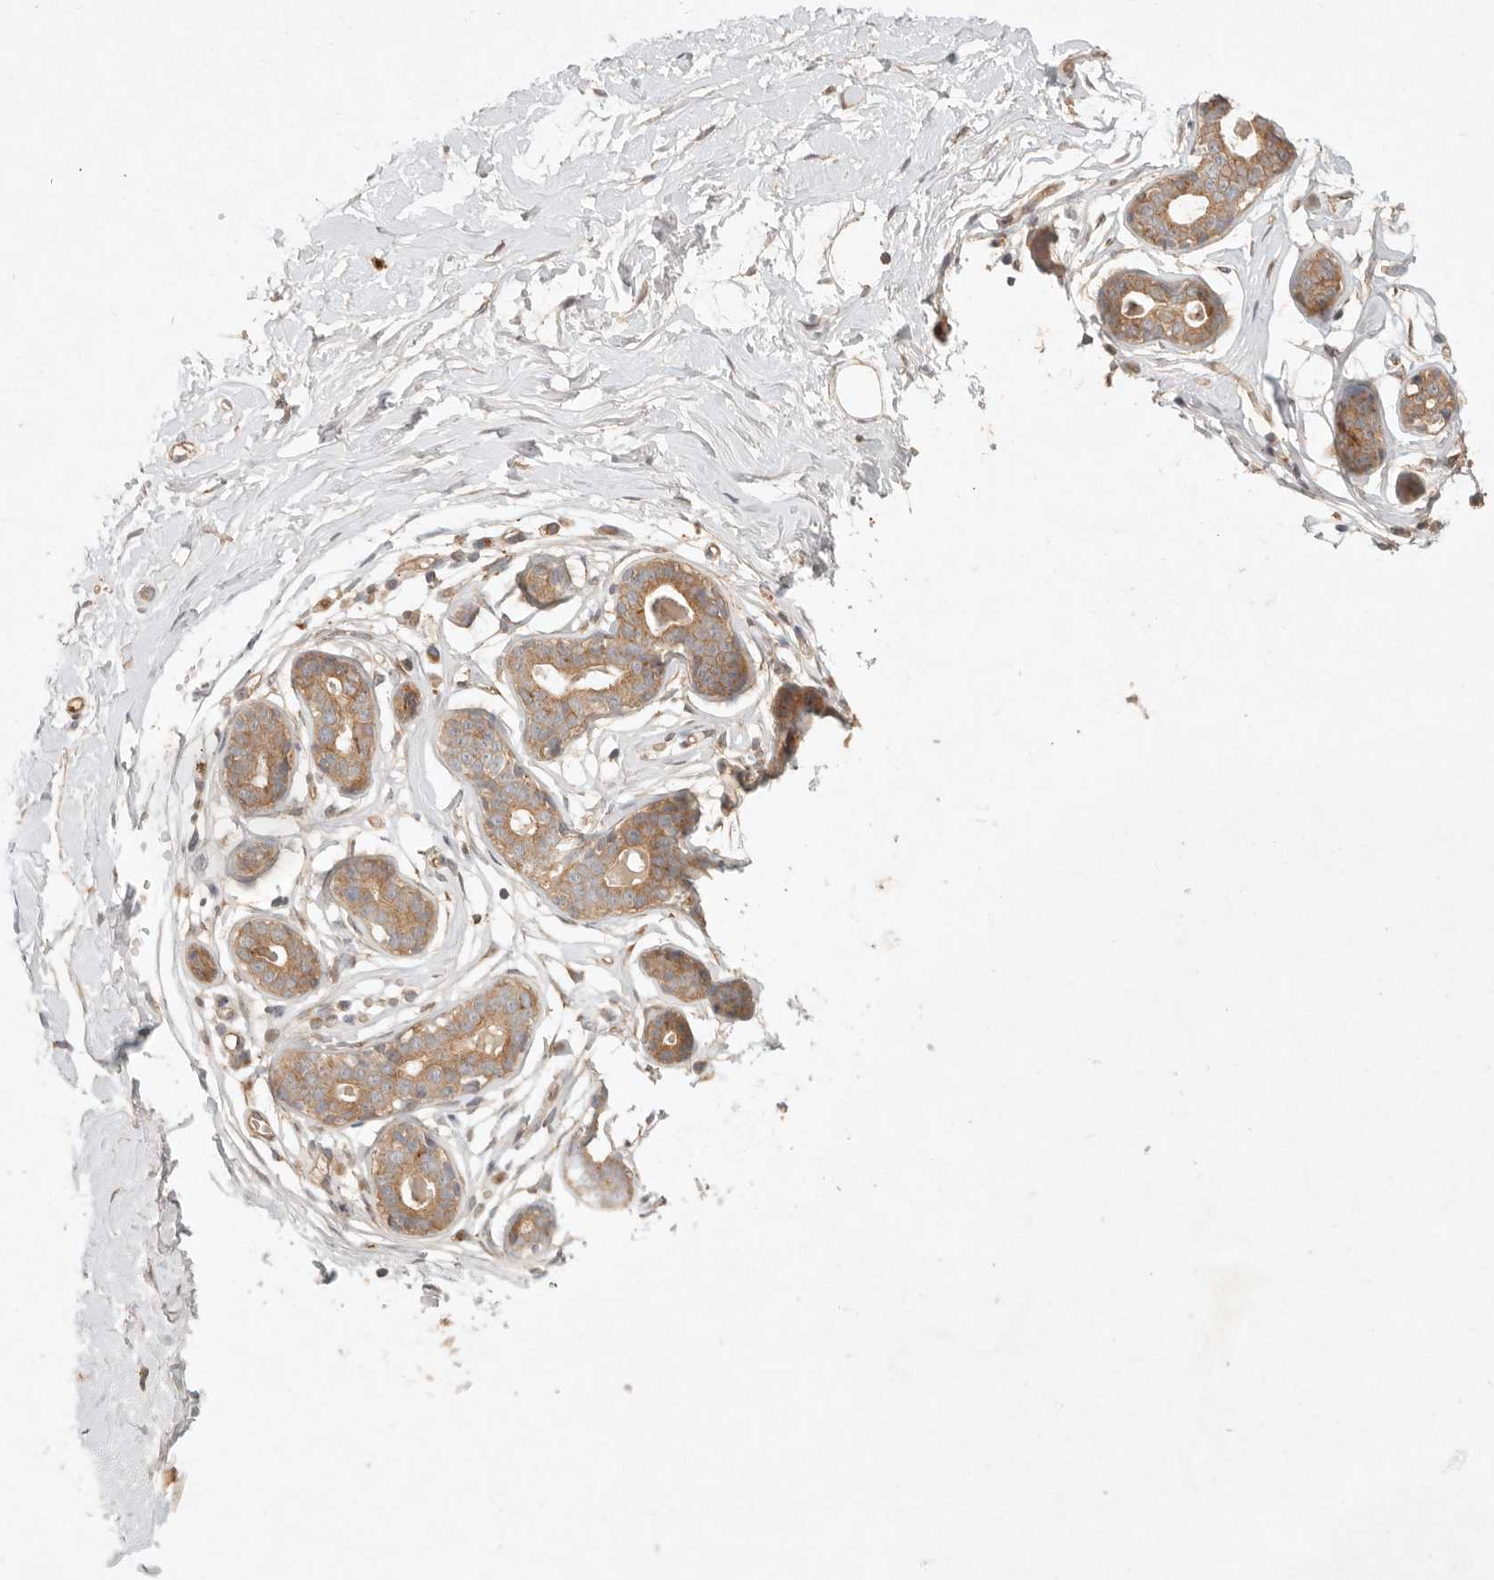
{"staining": {"intensity": "negative", "quantity": "none", "location": "none"}, "tissue": "breast", "cell_type": "Adipocytes", "image_type": "normal", "snomed": [{"axis": "morphology", "description": "Normal tissue, NOS"}, {"axis": "morphology", "description": "Adenoma, NOS"}, {"axis": "topography", "description": "Breast"}], "caption": "Breast stained for a protein using immunohistochemistry demonstrates no positivity adipocytes.", "gene": "HECTD3", "patient": {"sex": "female", "age": 23}}